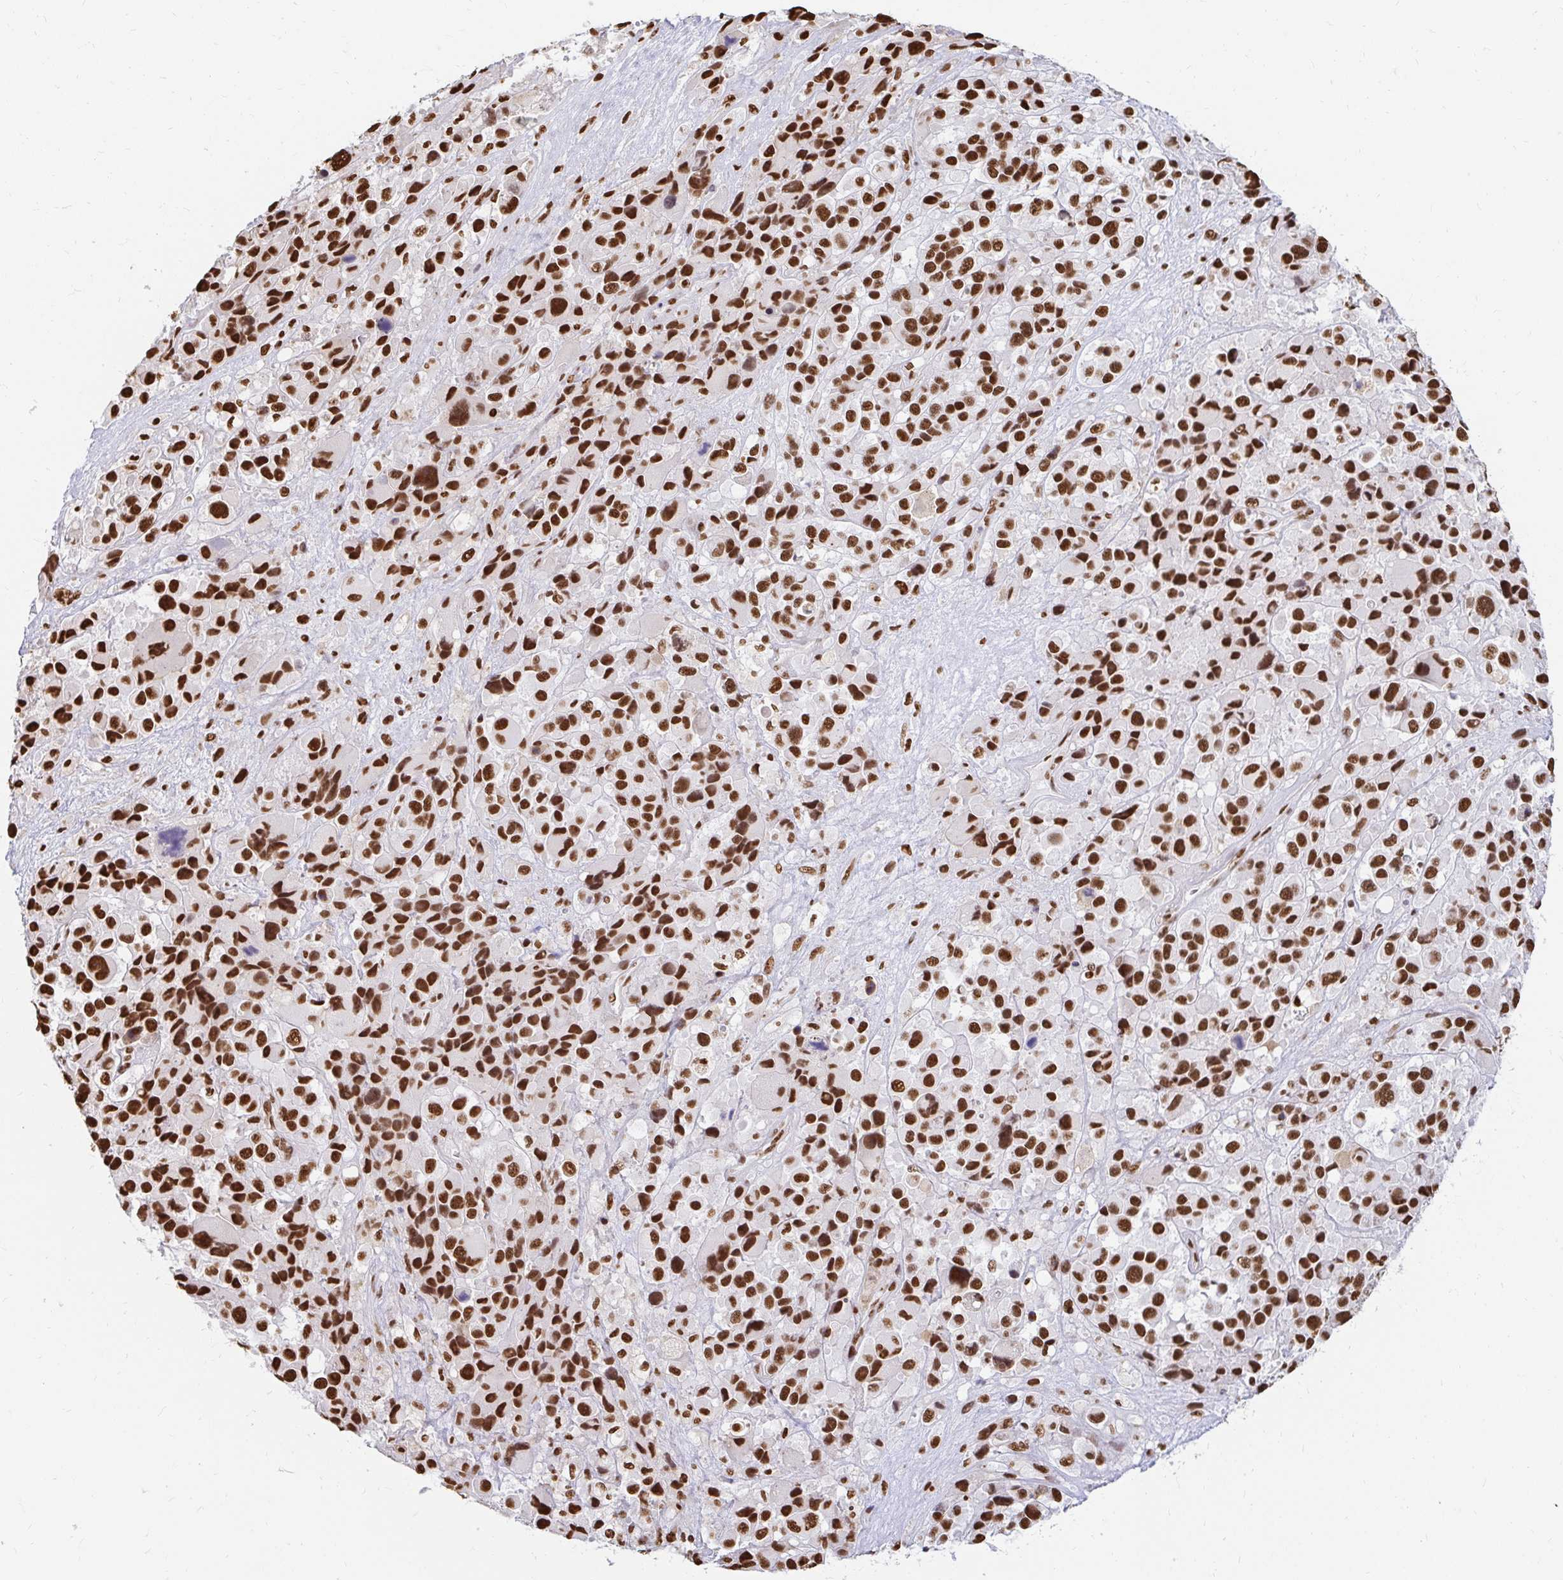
{"staining": {"intensity": "strong", "quantity": ">75%", "location": "nuclear"}, "tissue": "melanoma", "cell_type": "Tumor cells", "image_type": "cancer", "snomed": [{"axis": "morphology", "description": "Malignant melanoma, Metastatic site"}, {"axis": "topography", "description": "Lymph node"}], "caption": "This is a photomicrograph of IHC staining of melanoma, which shows strong positivity in the nuclear of tumor cells.", "gene": "HNRNPU", "patient": {"sex": "female", "age": 65}}